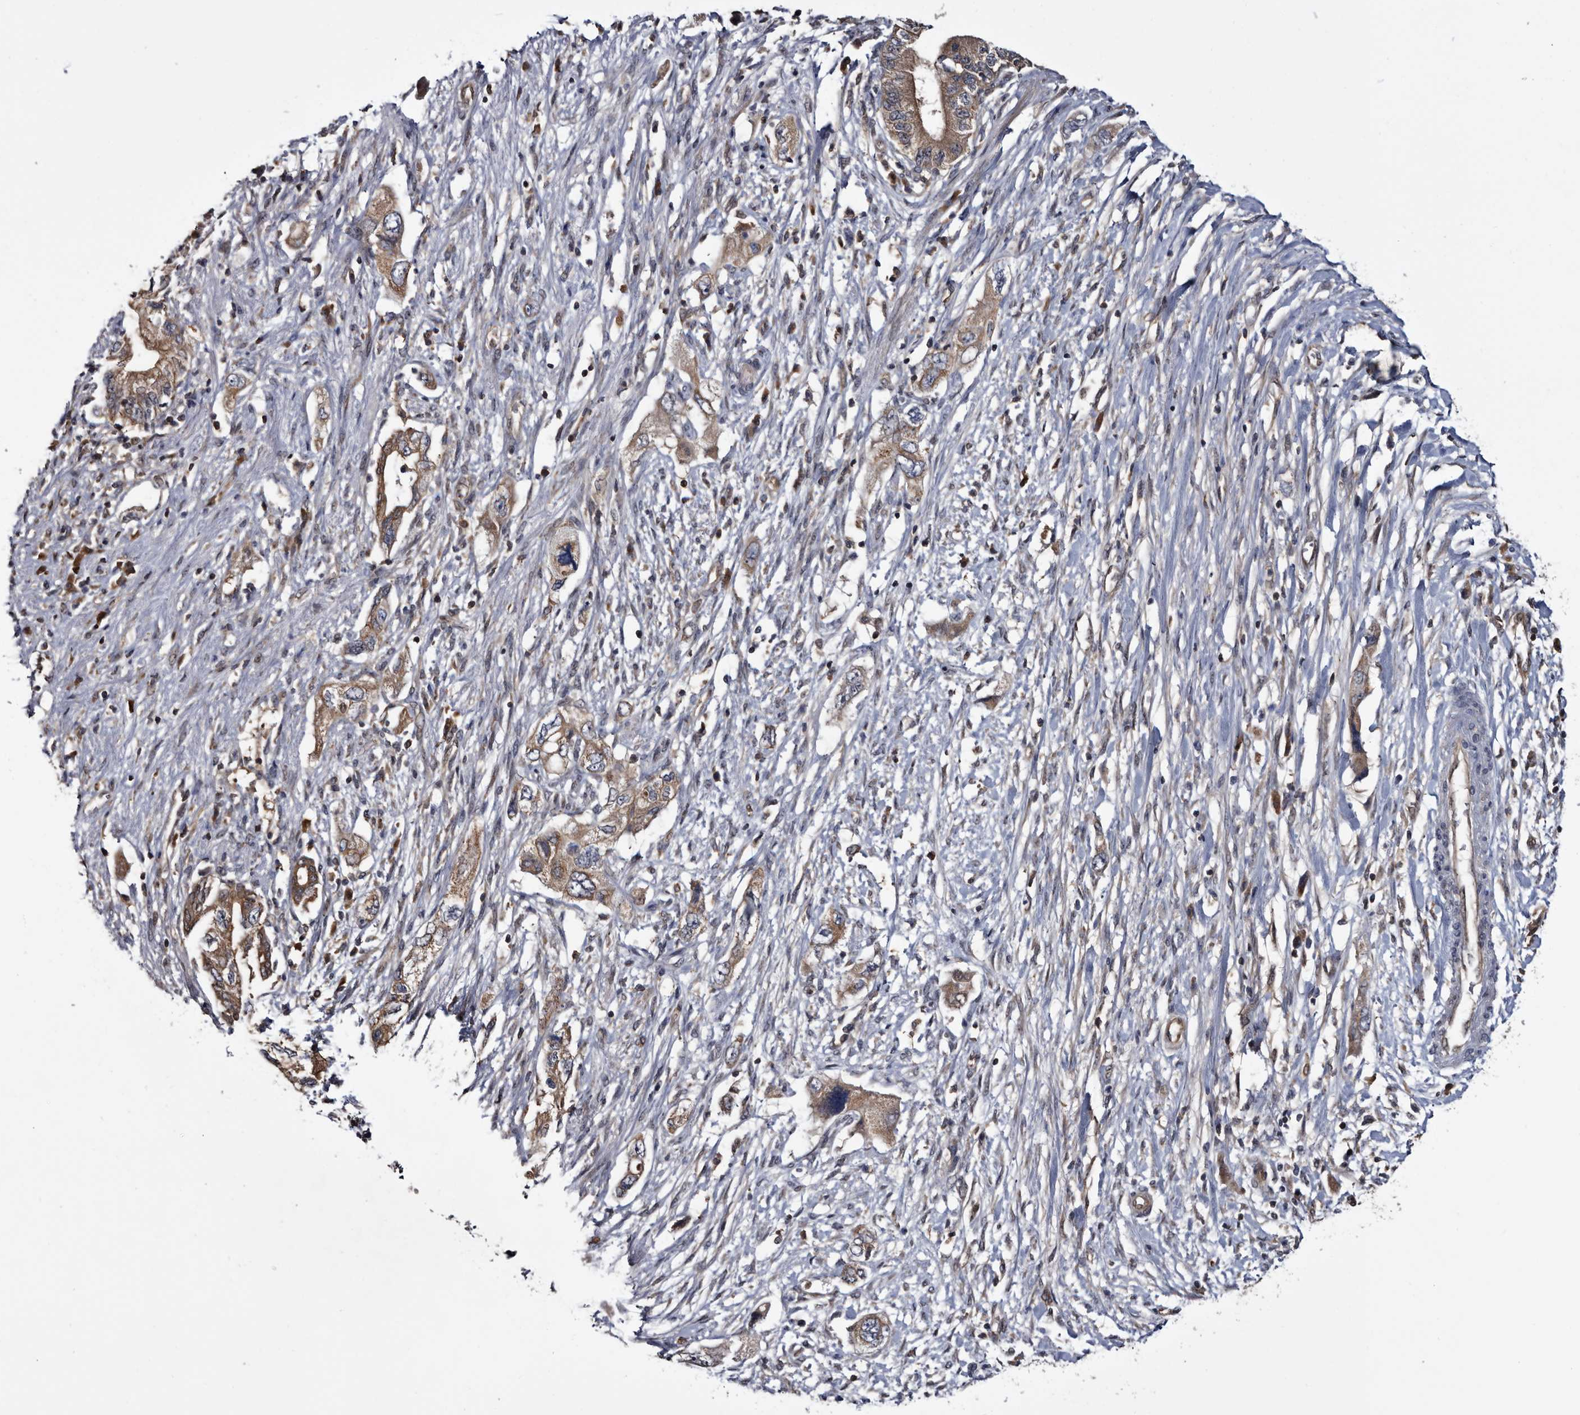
{"staining": {"intensity": "moderate", "quantity": ">75%", "location": "cytoplasmic/membranous"}, "tissue": "pancreatic cancer", "cell_type": "Tumor cells", "image_type": "cancer", "snomed": [{"axis": "morphology", "description": "Adenocarcinoma, NOS"}, {"axis": "topography", "description": "Pancreas"}], "caption": "IHC micrograph of pancreatic adenocarcinoma stained for a protein (brown), which displays medium levels of moderate cytoplasmic/membranous expression in approximately >75% of tumor cells.", "gene": "TTI2", "patient": {"sex": "female", "age": 73}}